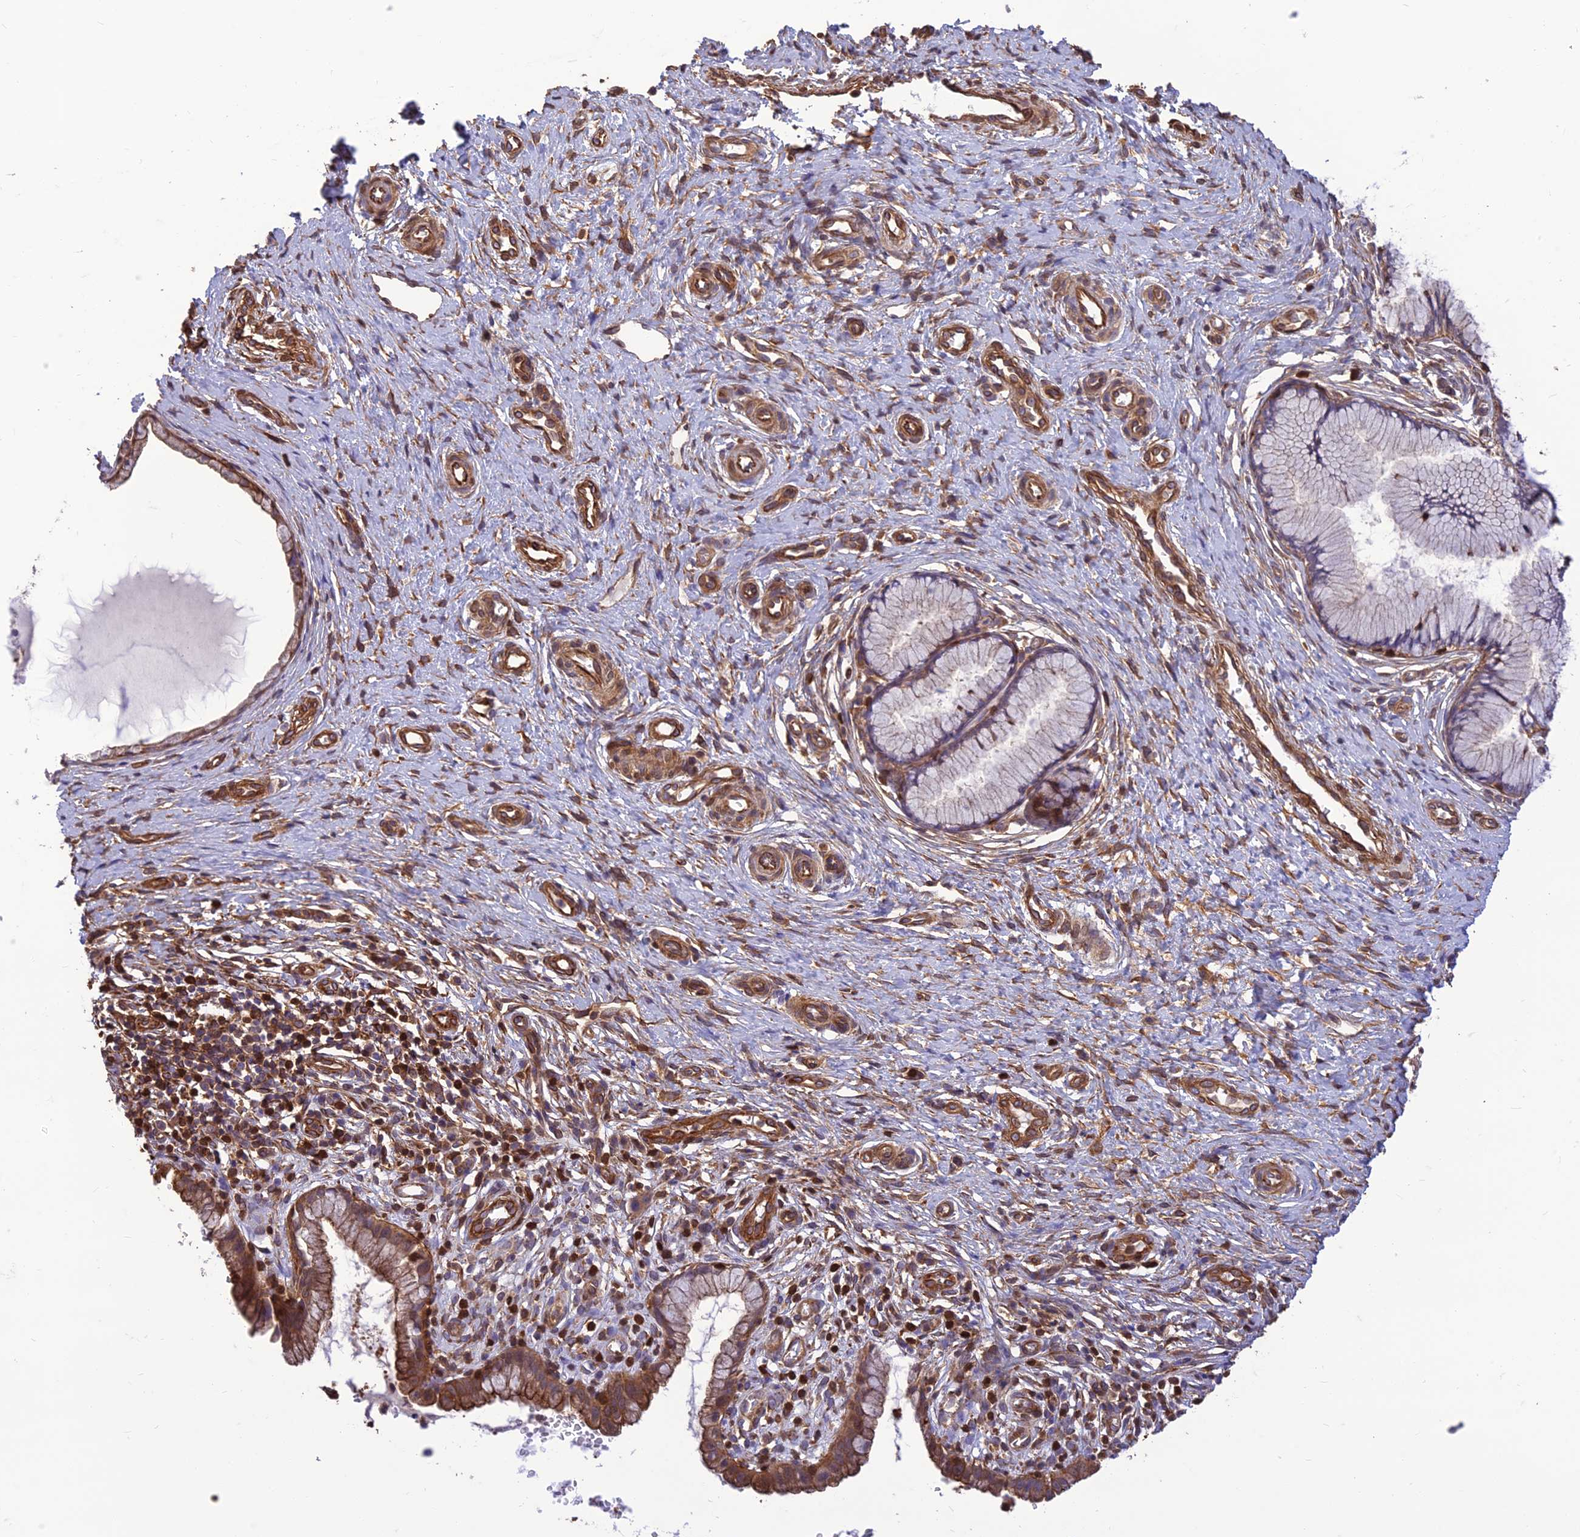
{"staining": {"intensity": "moderate", "quantity": "25%-75%", "location": "cytoplasmic/membranous"}, "tissue": "cervix", "cell_type": "Glandular cells", "image_type": "normal", "snomed": [{"axis": "morphology", "description": "Normal tissue, NOS"}, {"axis": "topography", "description": "Cervix"}], "caption": "Immunohistochemical staining of unremarkable human cervix reveals 25%-75% levels of moderate cytoplasmic/membranous protein expression in approximately 25%-75% of glandular cells.", "gene": "HPSE2", "patient": {"sex": "female", "age": 36}}